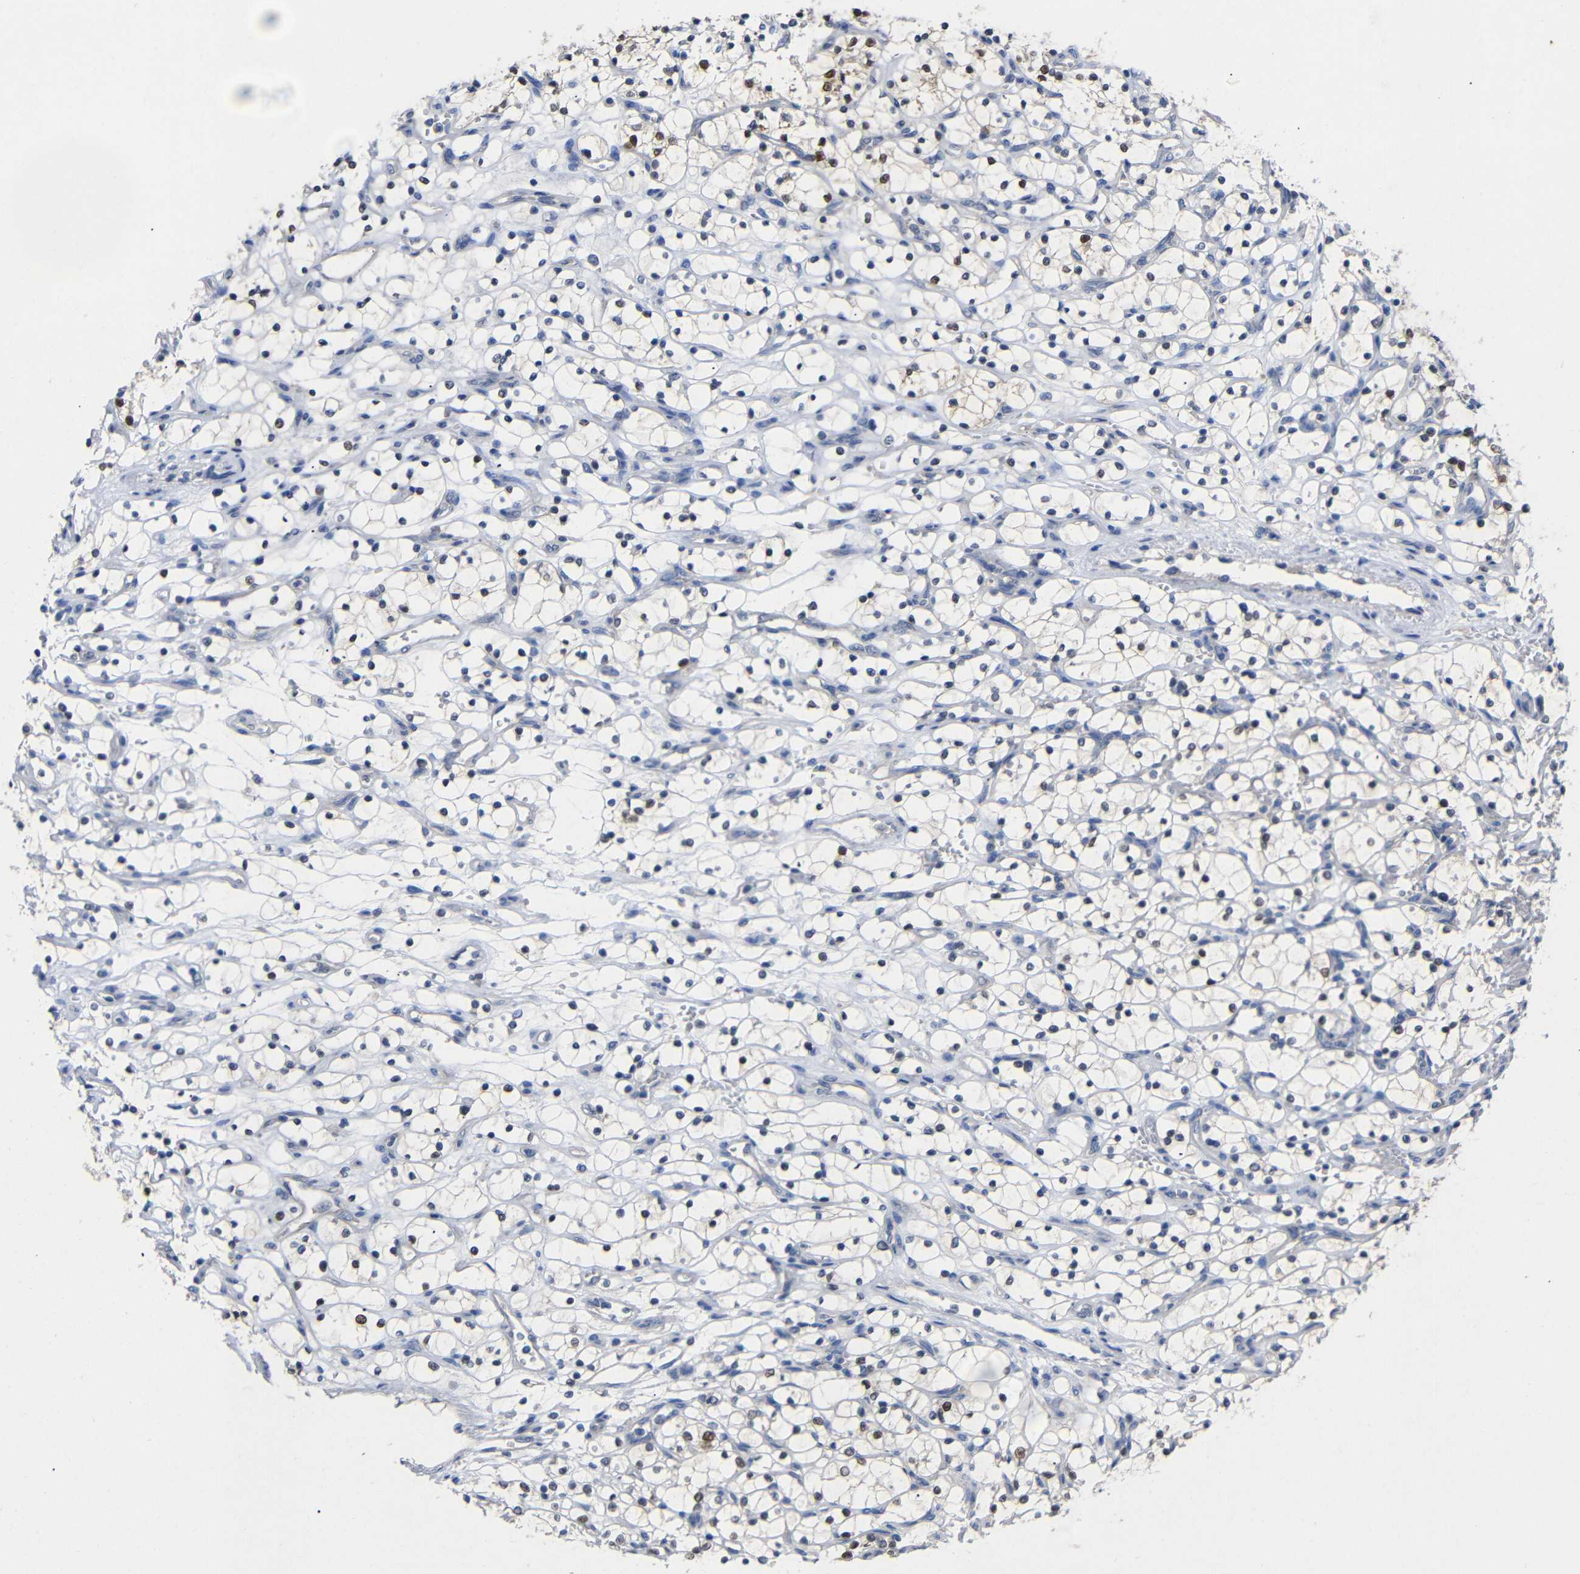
{"staining": {"intensity": "strong", "quantity": "<25%", "location": "nuclear"}, "tissue": "renal cancer", "cell_type": "Tumor cells", "image_type": "cancer", "snomed": [{"axis": "morphology", "description": "Adenocarcinoma, NOS"}, {"axis": "topography", "description": "Kidney"}], "caption": "The histopathology image demonstrates a brown stain indicating the presence of a protein in the nuclear of tumor cells in renal adenocarcinoma. The staining is performed using DAB (3,3'-diaminobenzidine) brown chromogen to label protein expression. The nuclei are counter-stained blue using hematoxylin.", "gene": "HNF1A", "patient": {"sex": "female", "age": 69}}